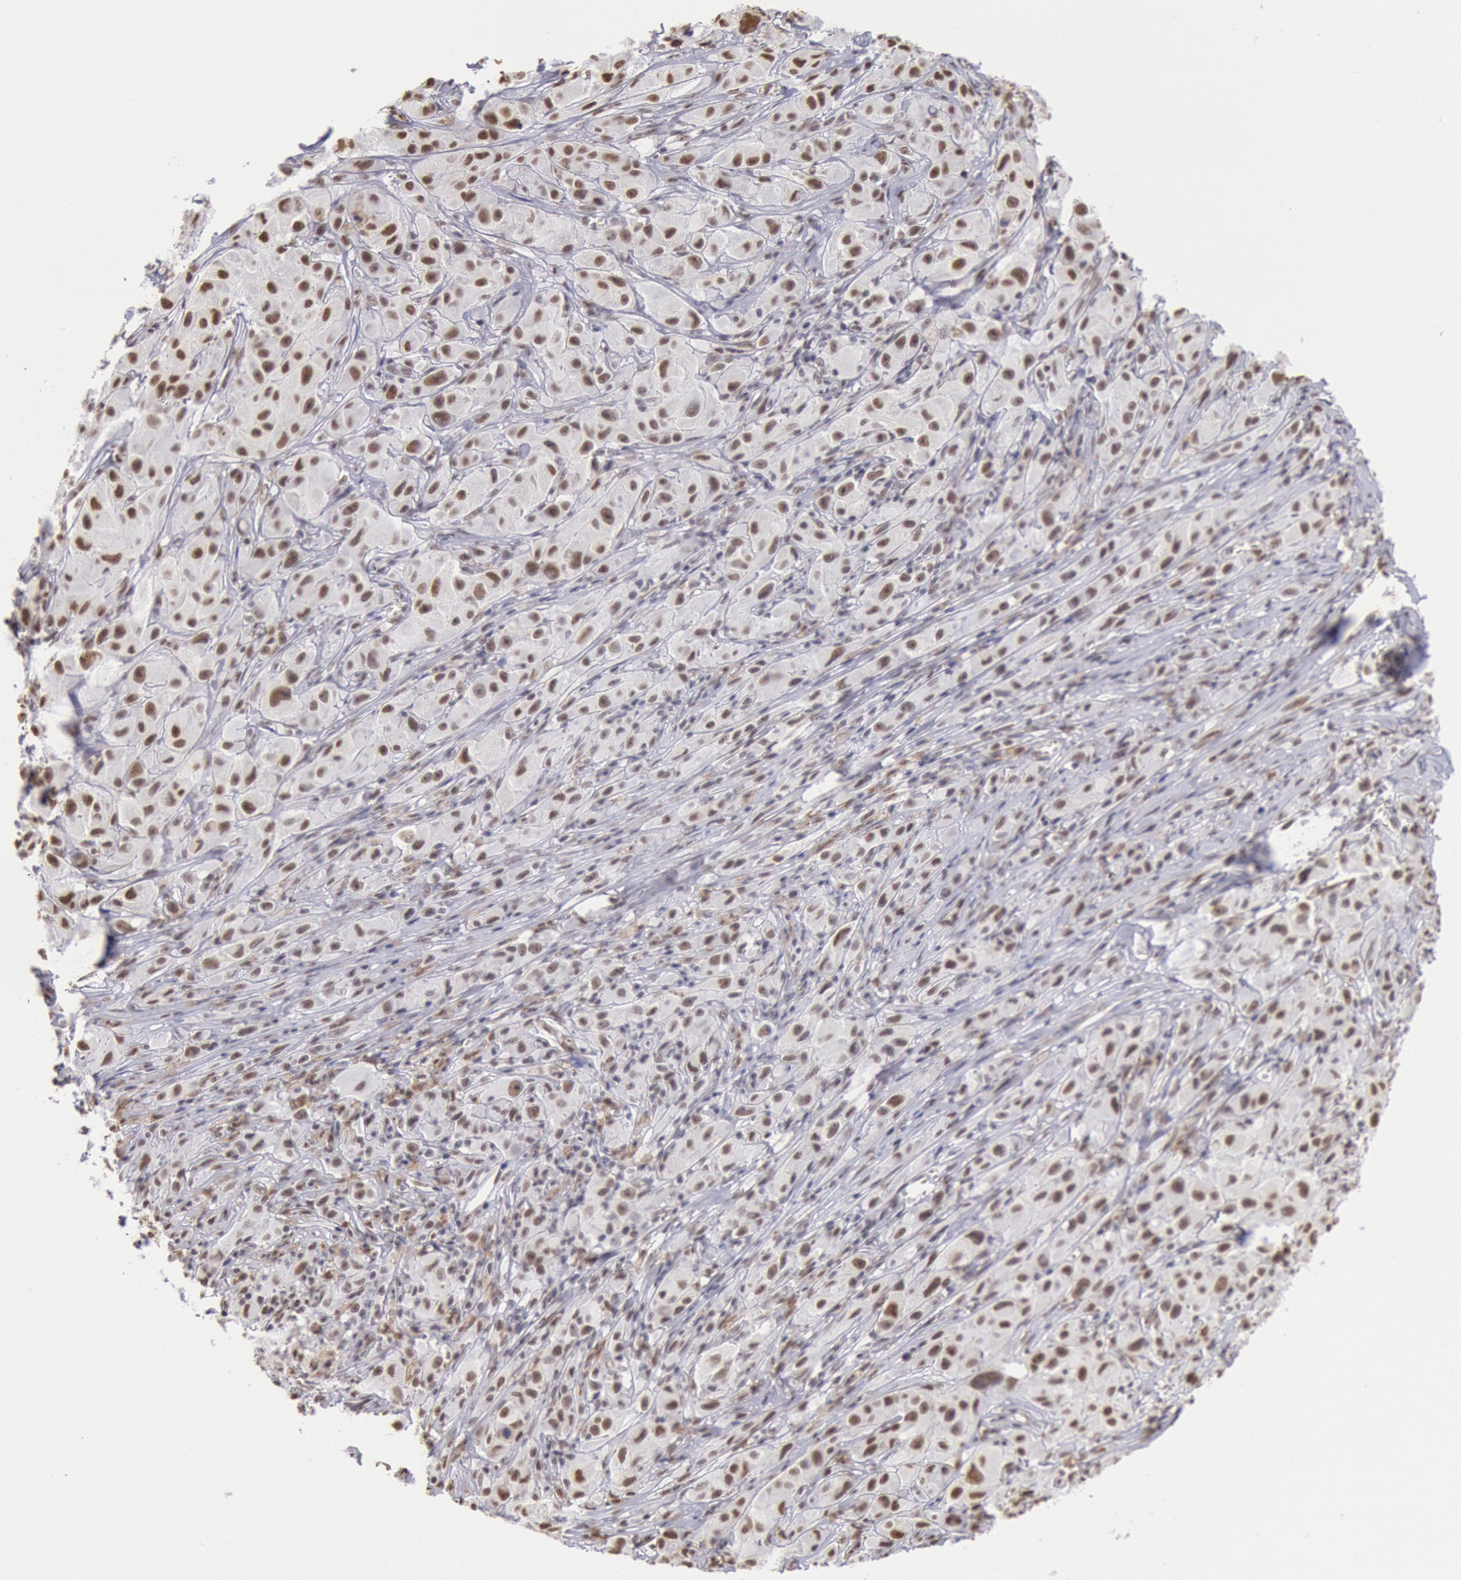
{"staining": {"intensity": "moderate", "quantity": ">75%", "location": "nuclear"}, "tissue": "melanoma", "cell_type": "Tumor cells", "image_type": "cancer", "snomed": [{"axis": "morphology", "description": "Malignant melanoma, NOS"}, {"axis": "topography", "description": "Skin"}], "caption": "This photomicrograph shows melanoma stained with immunohistochemistry to label a protein in brown. The nuclear of tumor cells show moderate positivity for the protein. Nuclei are counter-stained blue.", "gene": "SNRPD3", "patient": {"sex": "male", "age": 56}}